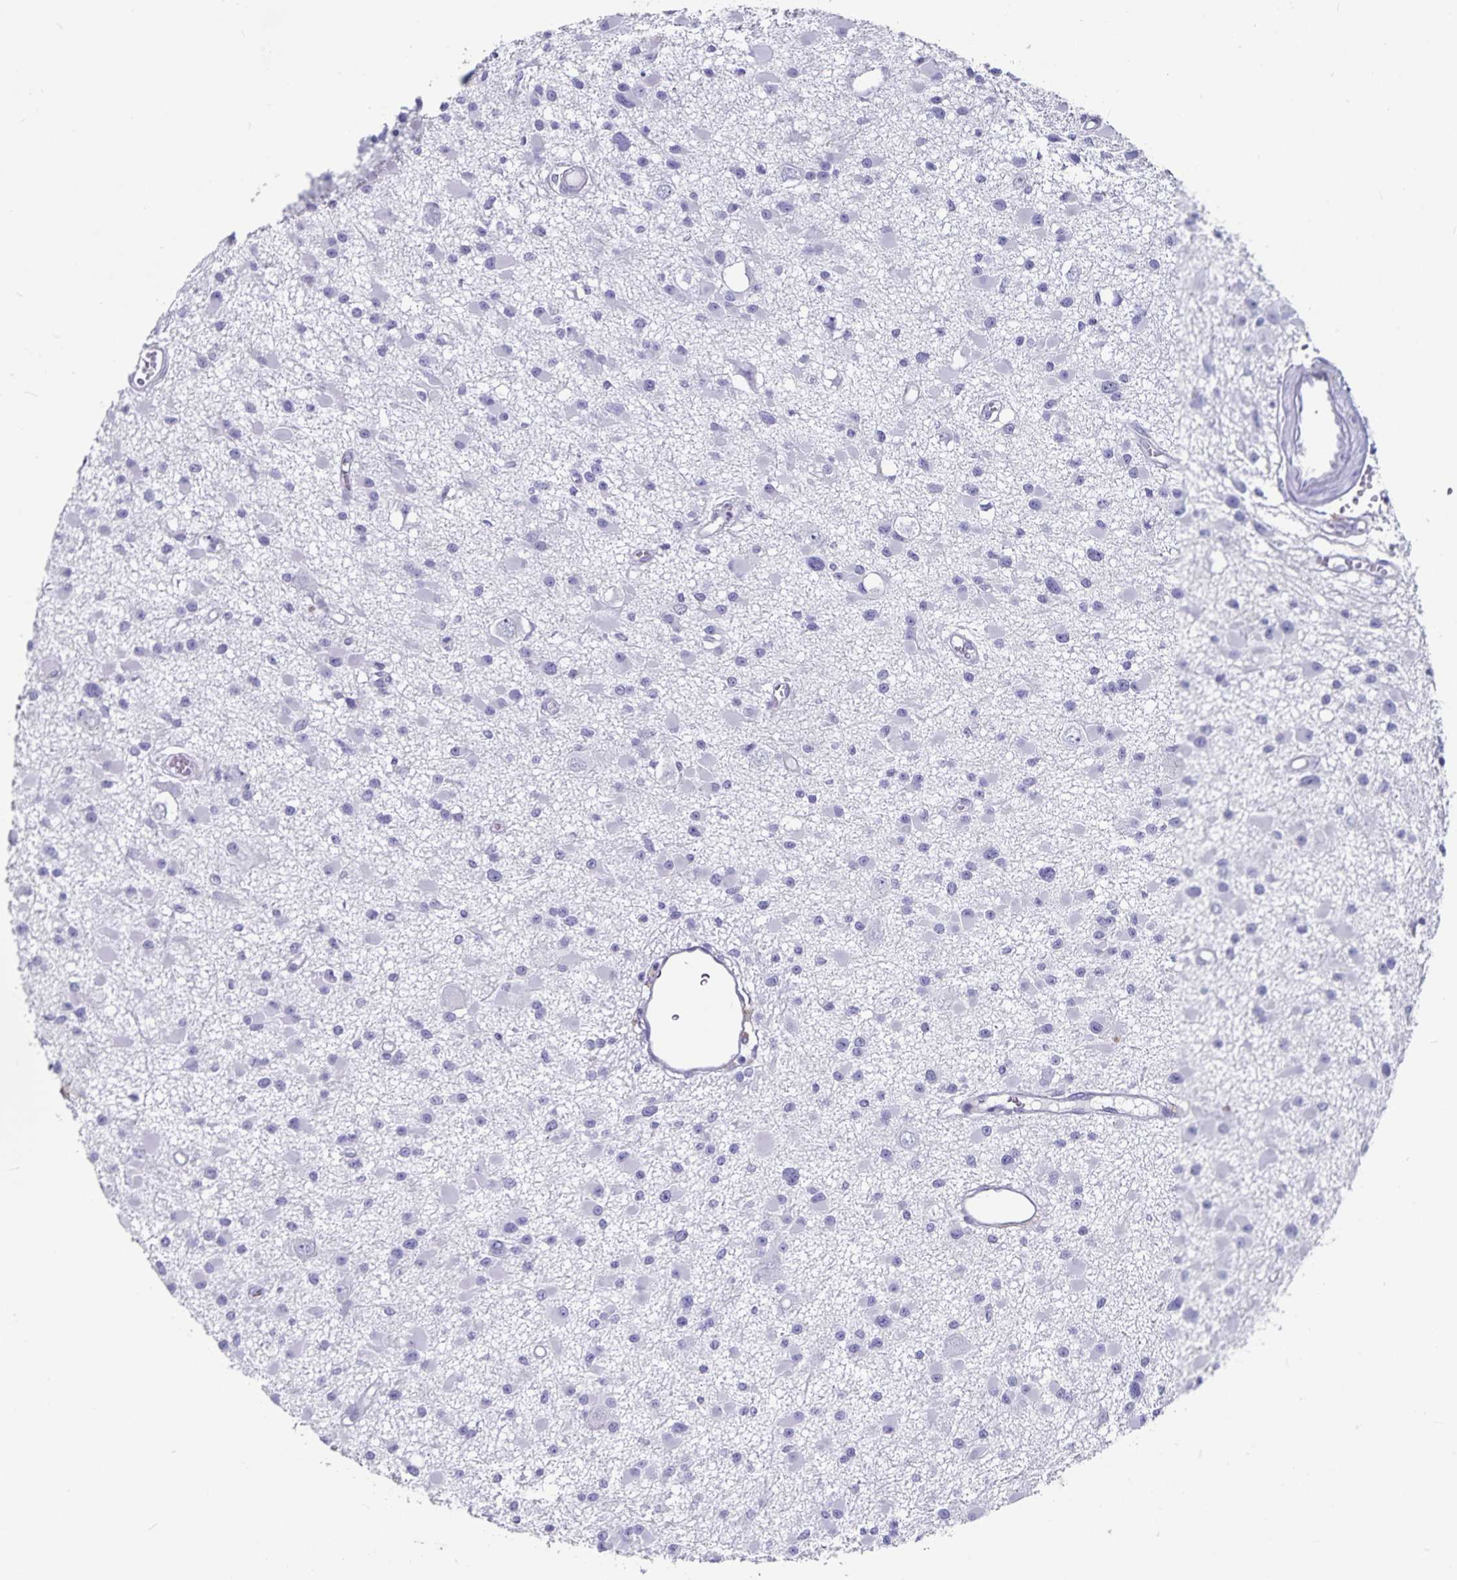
{"staining": {"intensity": "negative", "quantity": "none", "location": "none"}, "tissue": "glioma", "cell_type": "Tumor cells", "image_type": "cancer", "snomed": [{"axis": "morphology", "description": "Glioma, malignant, High grade"}, {"axis": "topography", "description": "Brain"}], "caption": "Immunohistochemical staining of malignant glioma (high-grade) shows no significant expression in tumor cells.", "gene": "PLAC1", "patient": {"sex": "male", "age": 54}}